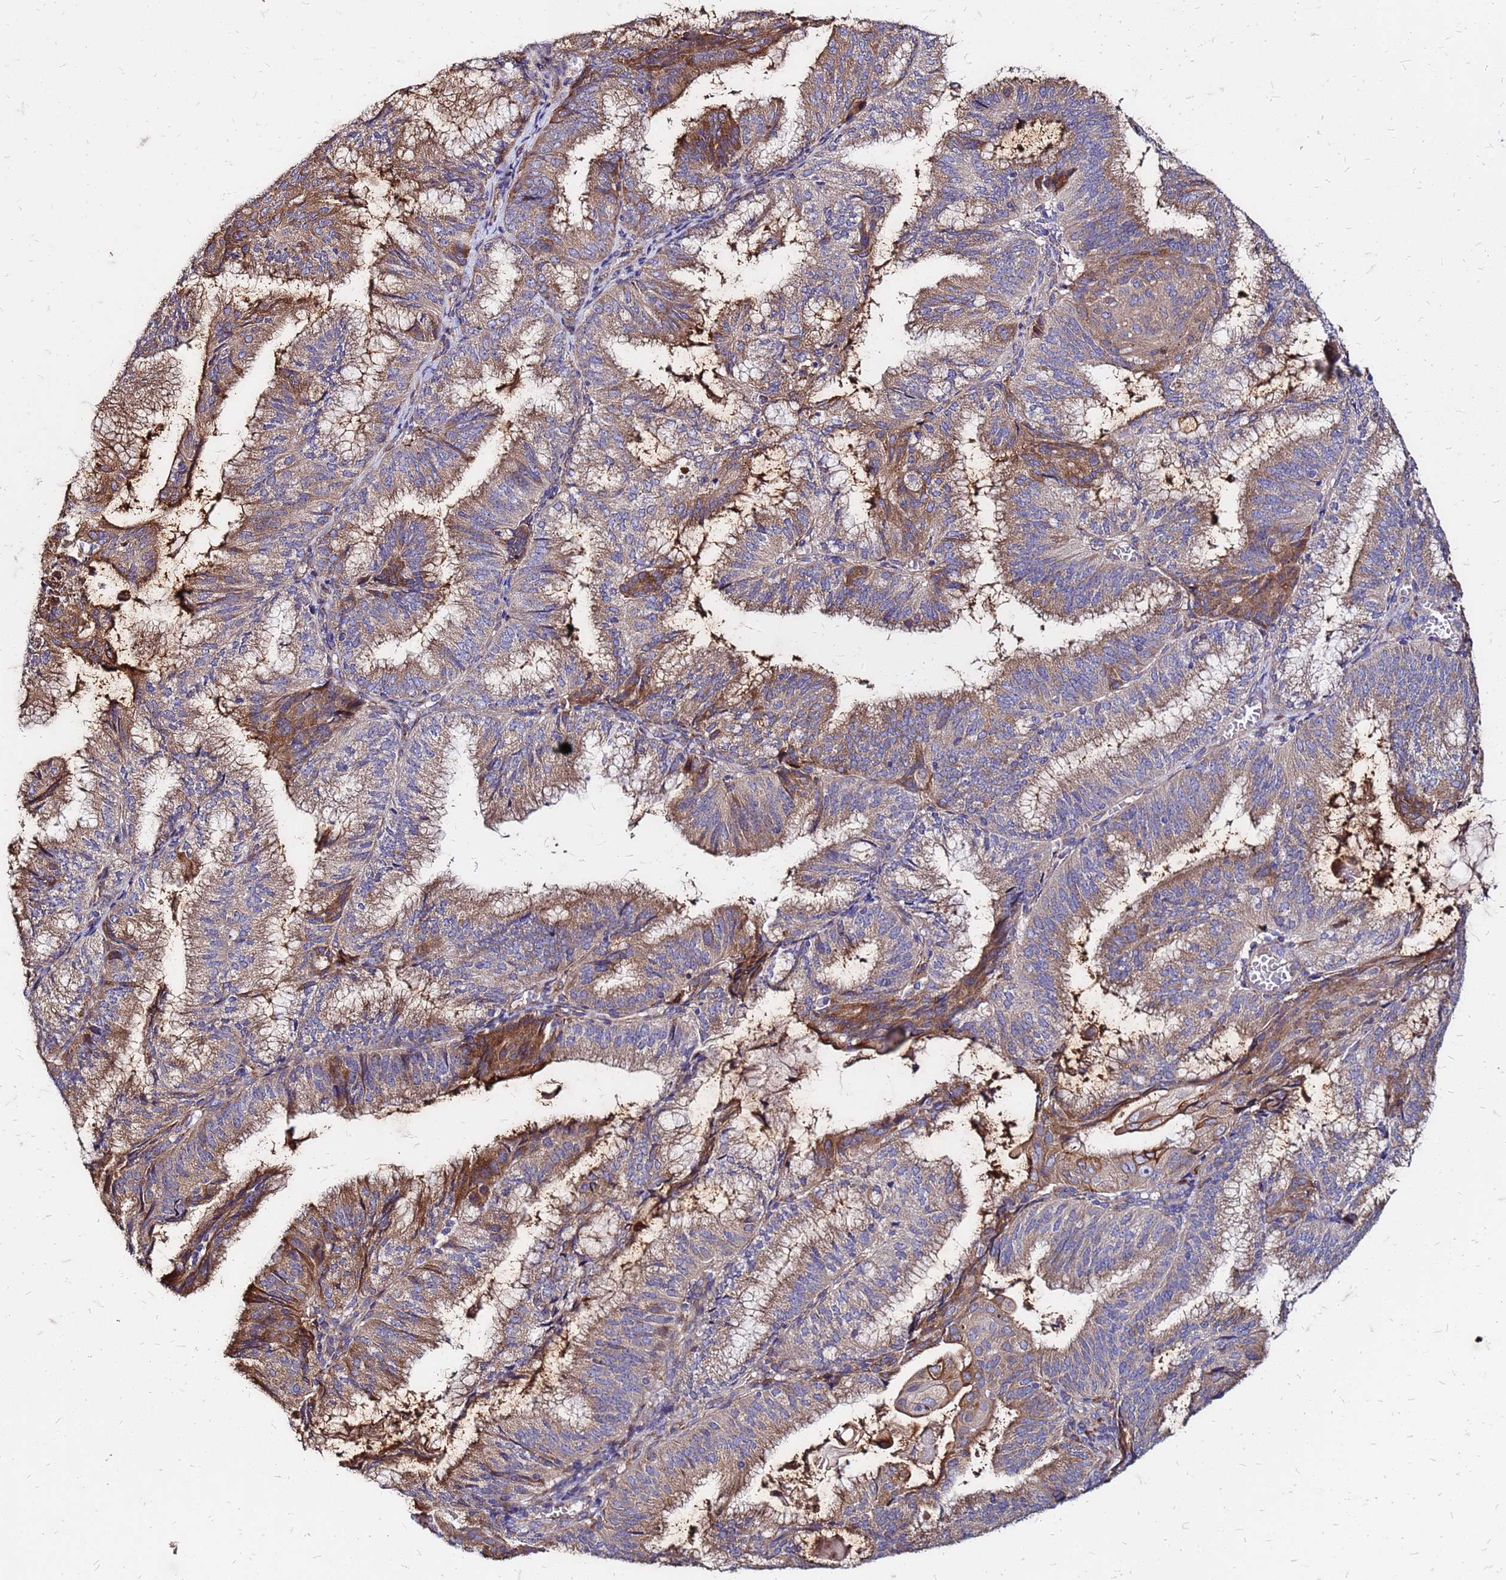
{"staining": {"intensity": "moderate", "quantity": ">75%", "location": "cytoplasmic/membranous"}, "tissue": "endometrial cancer", "cell_type": "Tumor cells", "image_type": "cancer", "snomed": [{"axis": "morphology", "description": "Adenocarcinoma, NOS"}, {"axis": "topography", "description": "Endometrium"}], "caption": "Endometrial cancer stained with a protein marker reveals moderate staining in tumor cells.", "gene": "VMO1", "patient": {"sex": "female", "age": 49}}